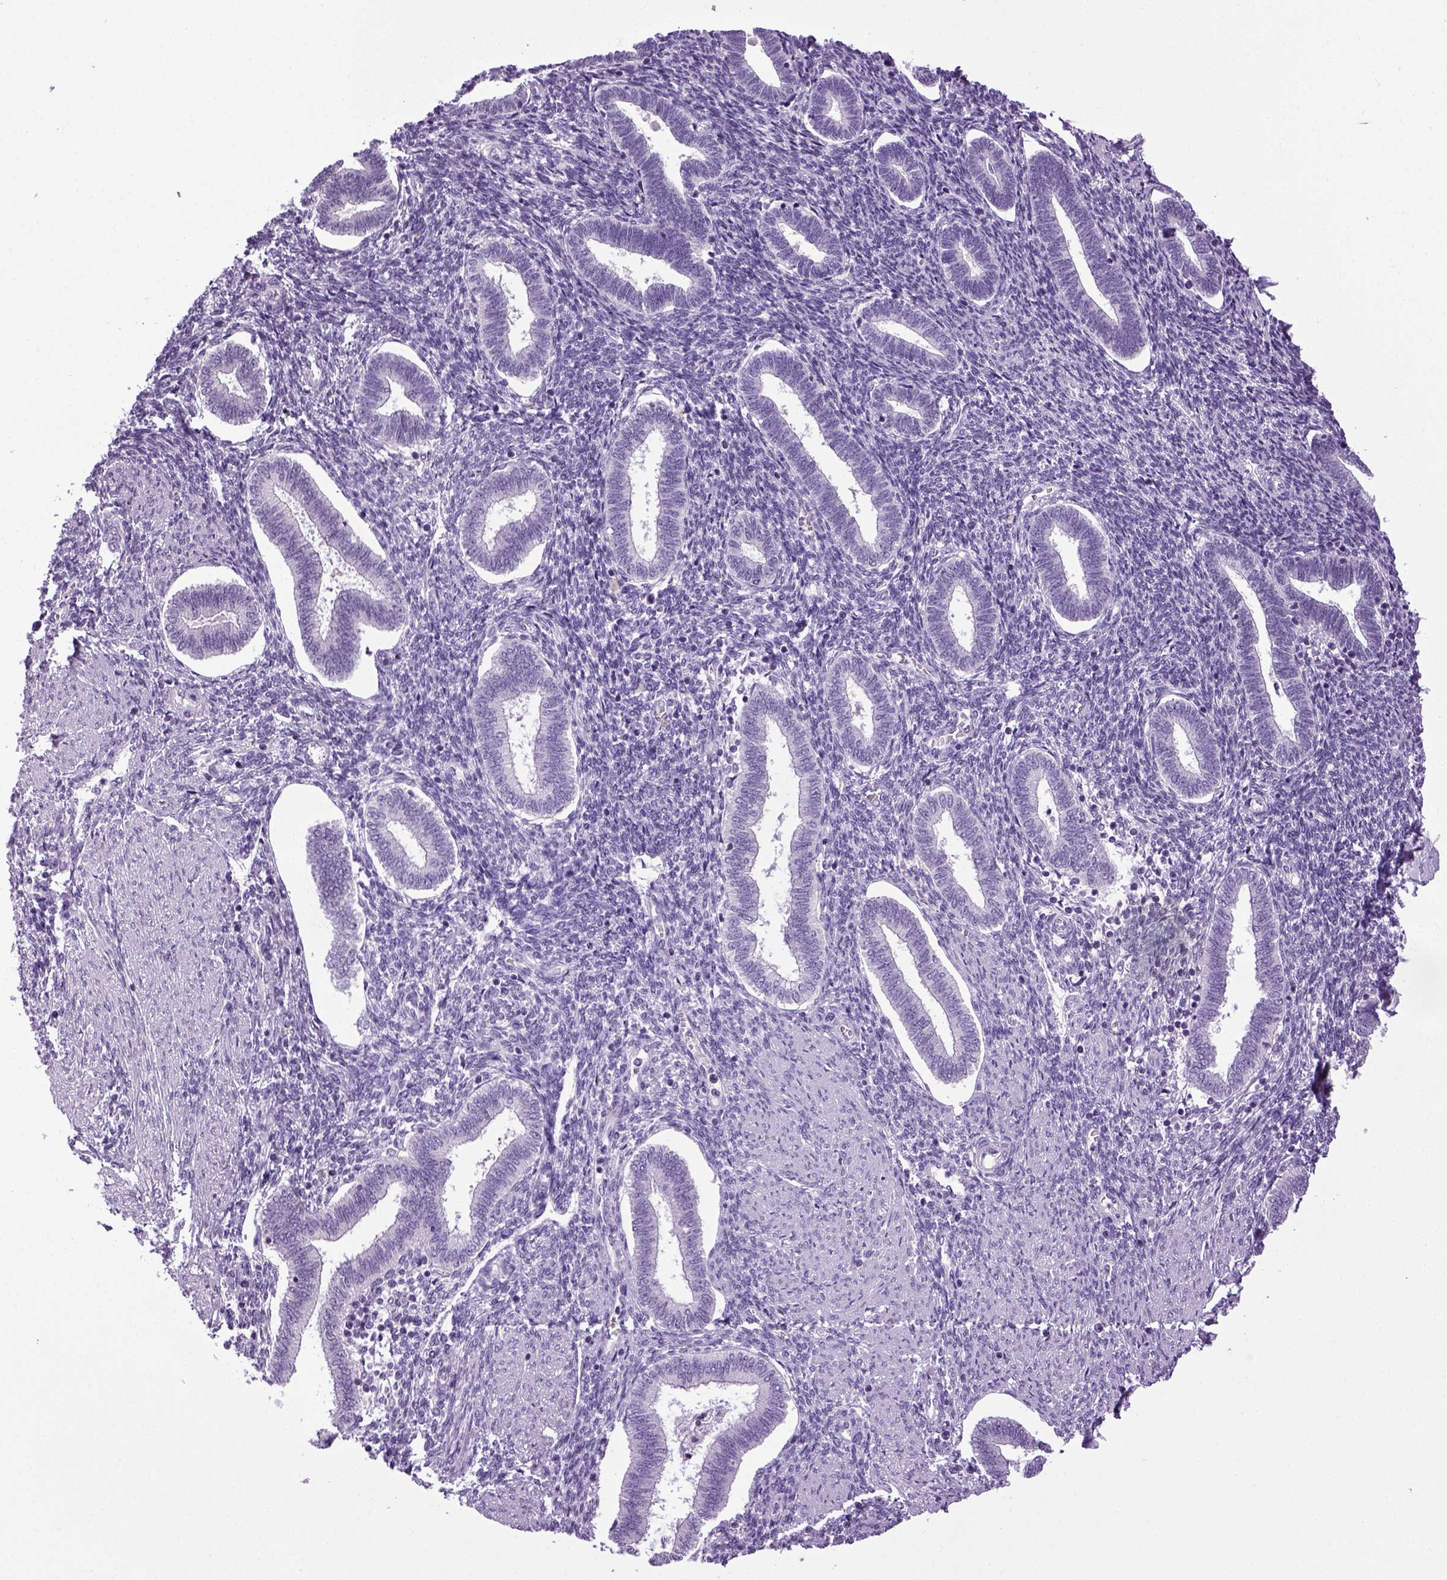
{"staining": {"intensity": "negative", "quantity": "none", "location": "none"}, "tissue": "endometrium", "cell_type": "Cells in endometrial stroma", "image_type": "normal", "snomed": [{"axis": "morphology", "description": "Normal tissue, NOS"}, {"axis": "topography", "description": "Endometrium"}], "caption": "Human endometrium stained for a protein using immunohistochemistry (IHC) shows no expression in cells in endometrial stroma.", "gene": "HMCN2", "patient": {"sex": "female", "age": 42}}